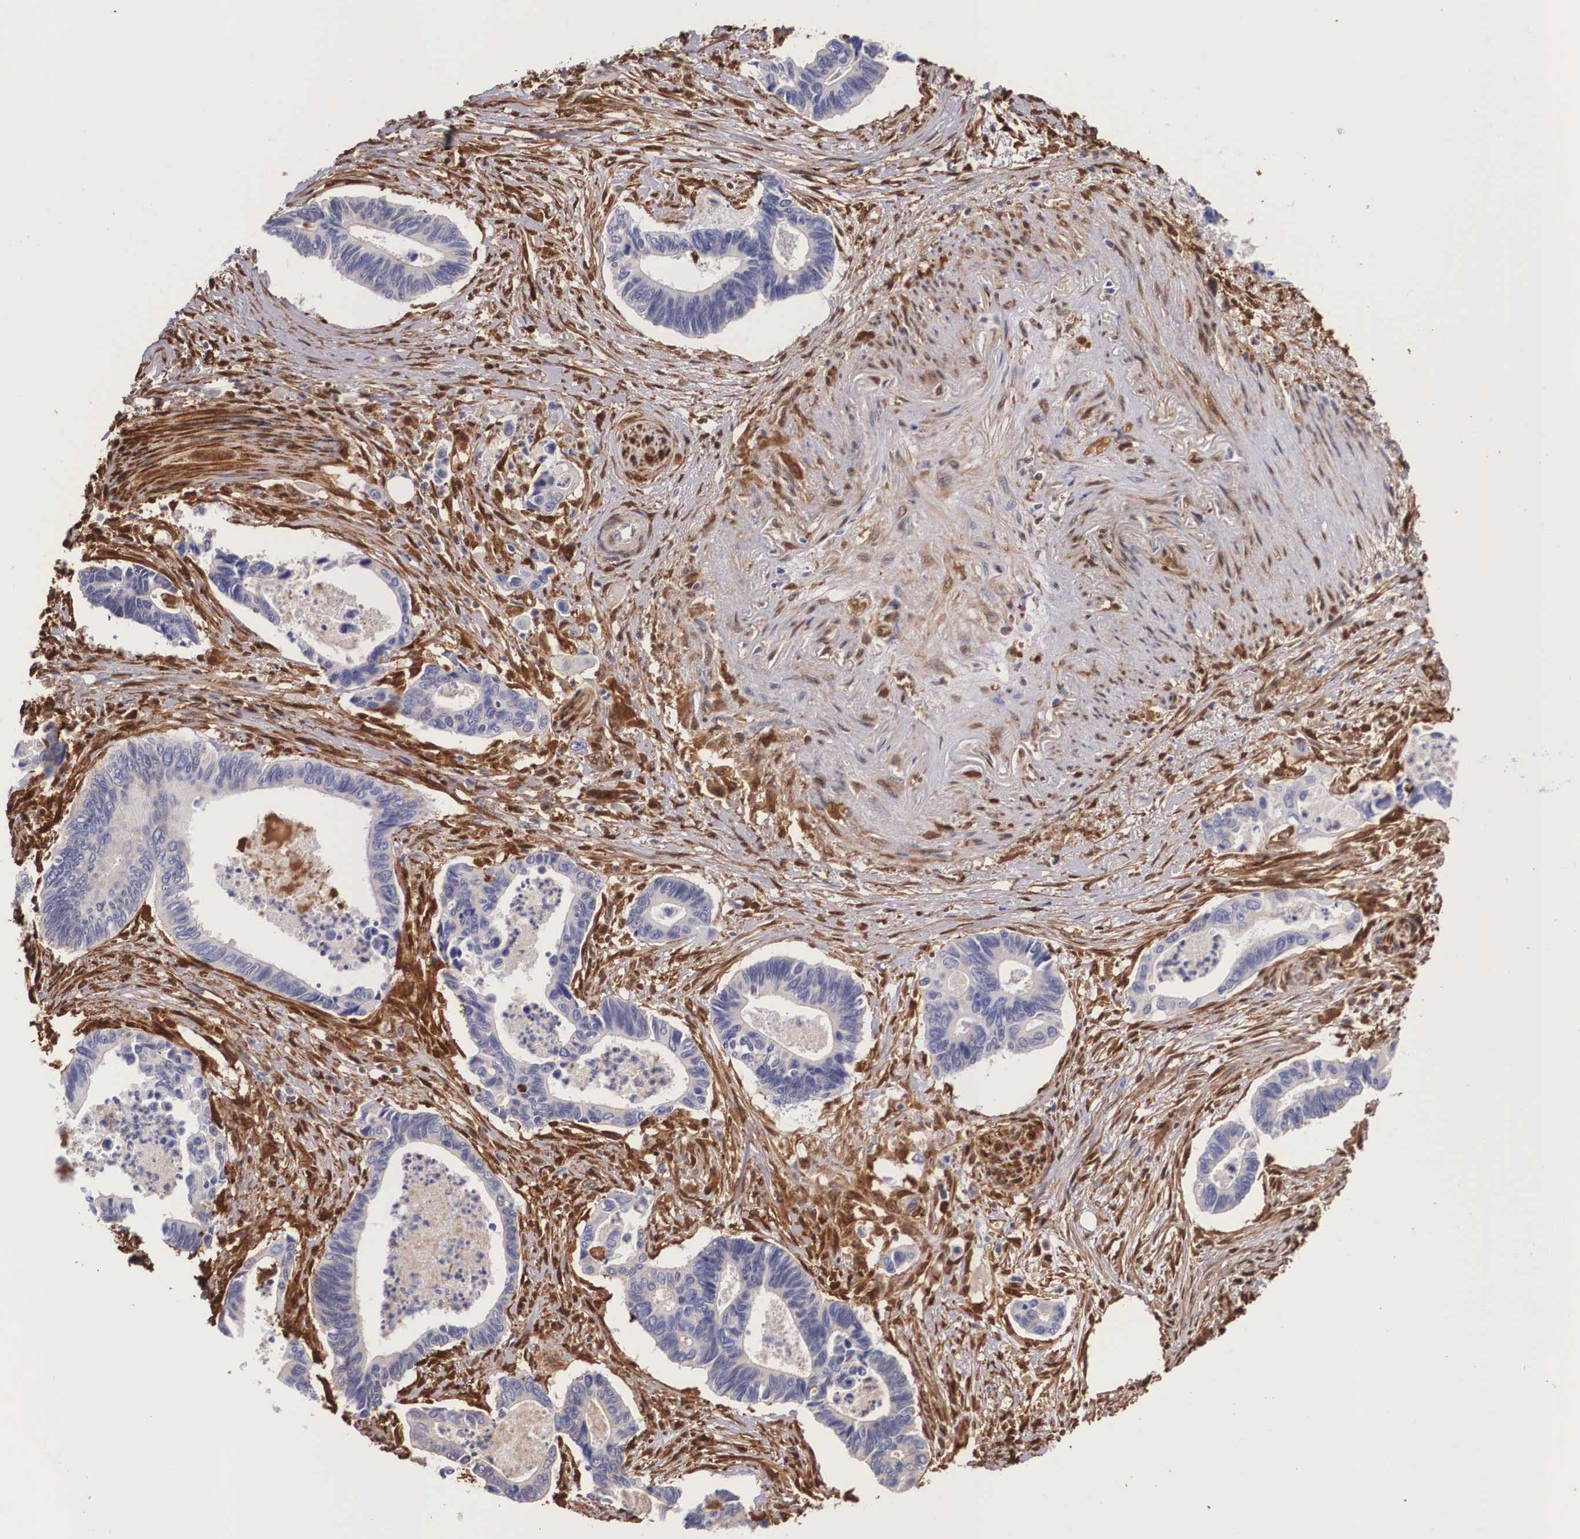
{"staining": {"intensity": "negative", "quantity": "none", "location": "none"}, "tissue": "pancreatic cancer", "cell_type": "Tumor cells", "image_type": "cancer", "snomed": [{"axis": "morphology", "description": "Adenocarcinoma, NOS"}, {"axis": "topography", "description": "Pancreas"}], "caption": "DAB immunohistochemical staining of human pancreatic adenocarcinoma reveals no significant positivity in tumor cells.", "gene": "LGALS1", "patient": {"sex": "female", "age": 70}}